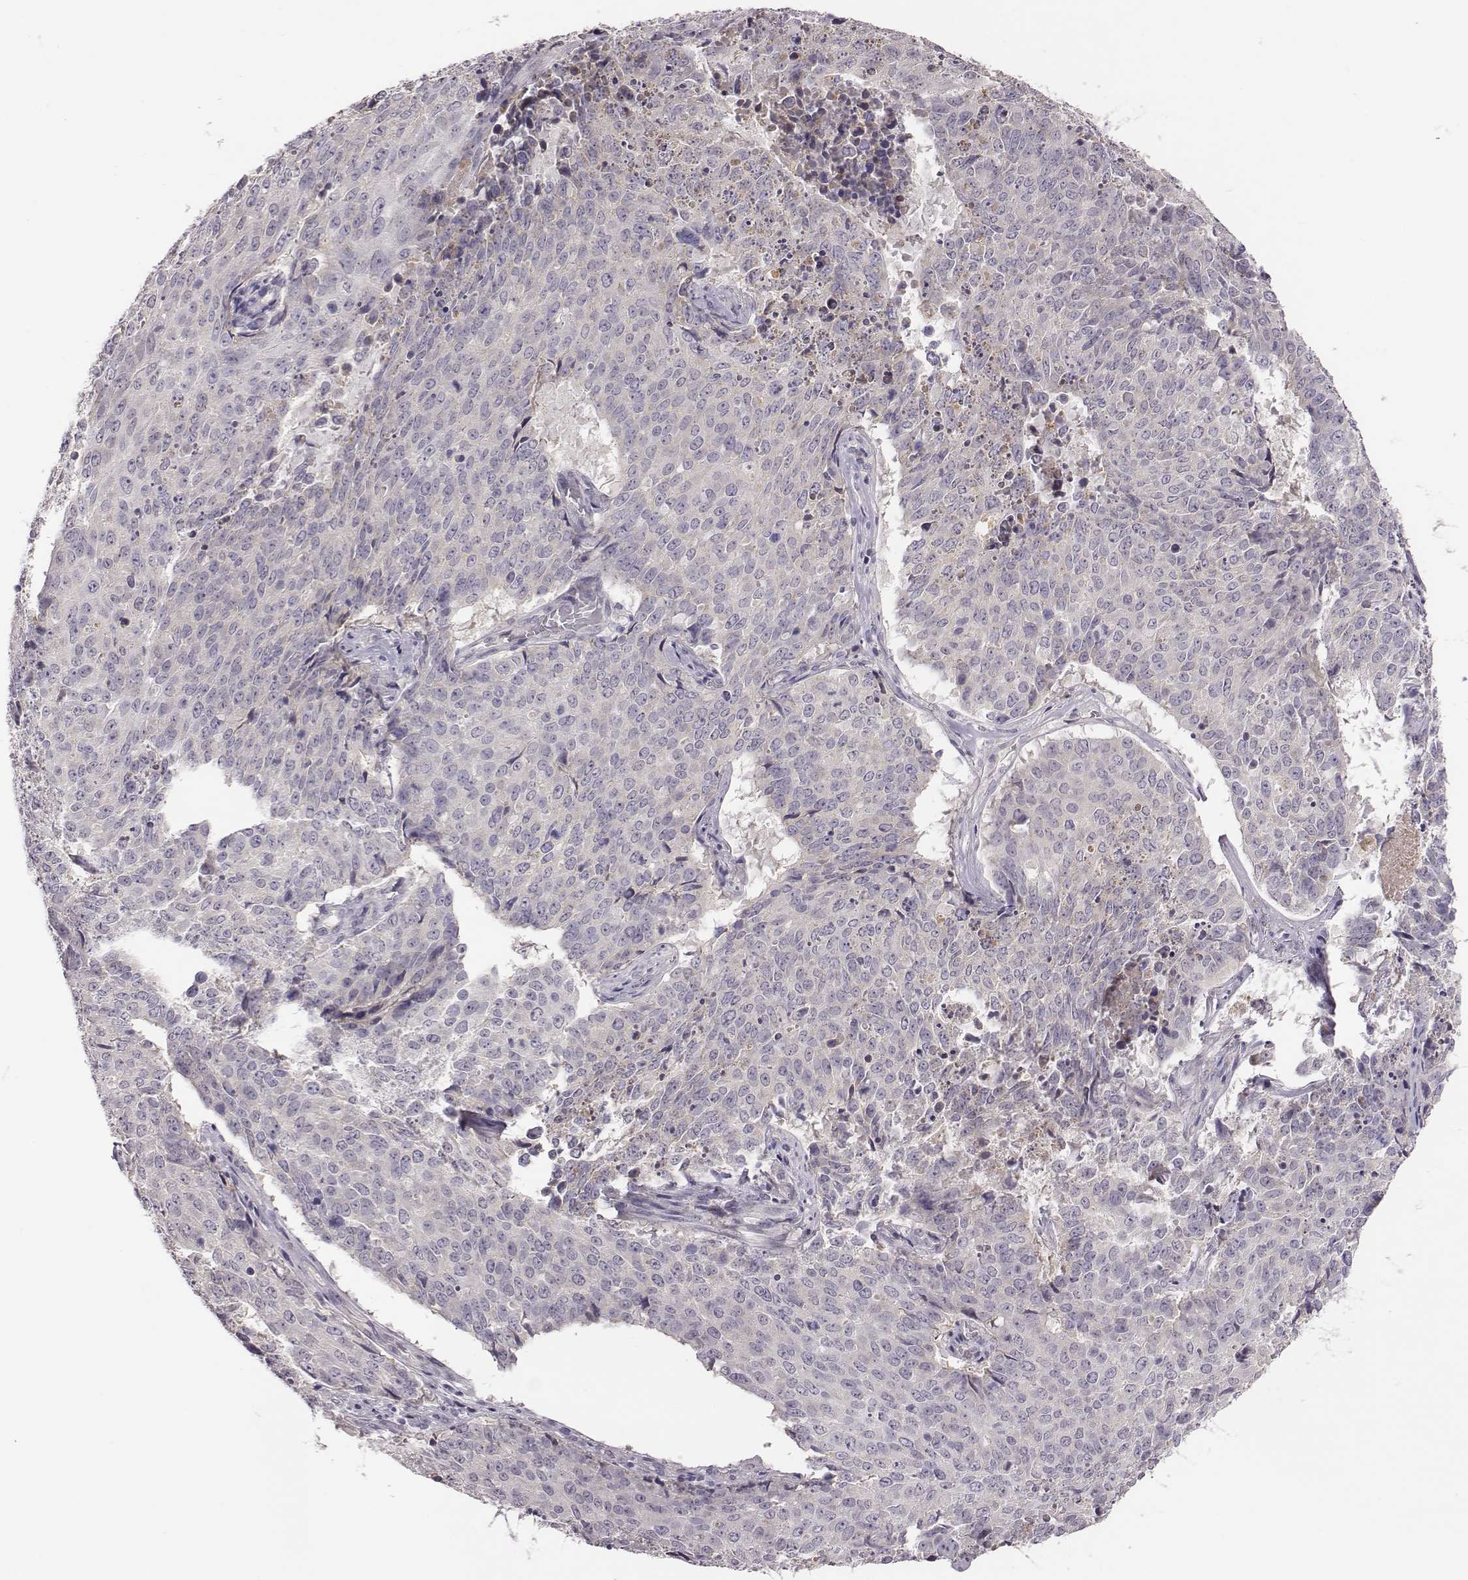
{"staining": {"intensity": "negative", "quantity": "none", "location": "none"}, "tissue": "lung cancer", "cell_type": "Tumor cells", "image_type": "cancer", "snomed": [{"axis": "morphology", "description": "Normal tissue, NOS"}, {"axis": "morphology", "description": "Squamous cell carcinoma, NOS"}, {"axis": "topography", "description": "Bronchus"}, {"axis": "topography", "description": "Lung"}], "caption": "An IHC photomicrograph of lung cancer is shown. There is no staining in tumor cells of lung cancer.", "gene": "KMO", "patient": {"sex": "male", "age": 64}}